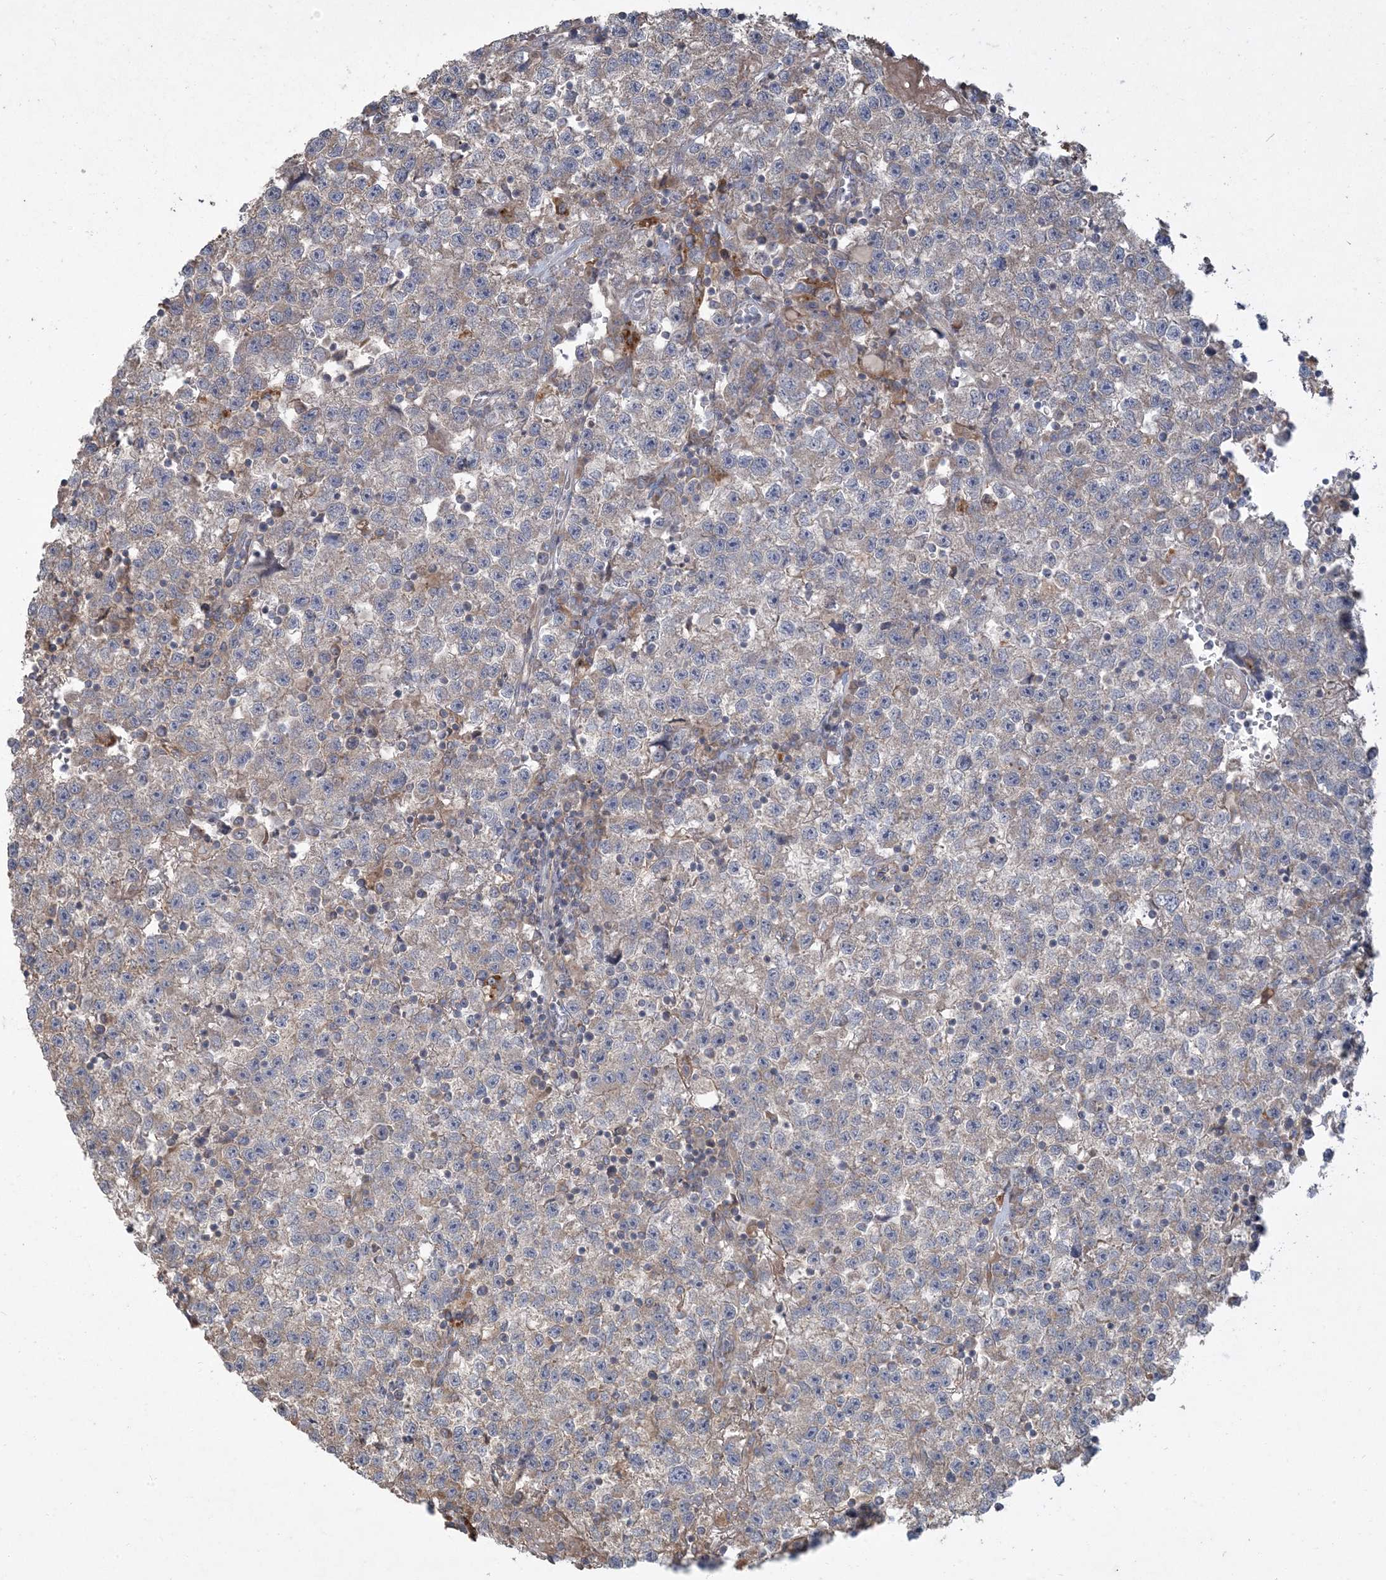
{"staining": {"intensity": "negative", "quantity": "none", "location": "none"}, "tissue": "testis cancer", "cell_type": "Tumor cells", "image_type": "cancer", "snomed": [{"axis": "morphology", "description": "Seminoma, NOS"}, {"axis": "topography", "description": "Testis"}], "caption": "A micrograph of human seminoma (testis) is negative for staining in tumor cells.", "gene": "LTN1", "patient": {"sex": "male", "age": 22}}